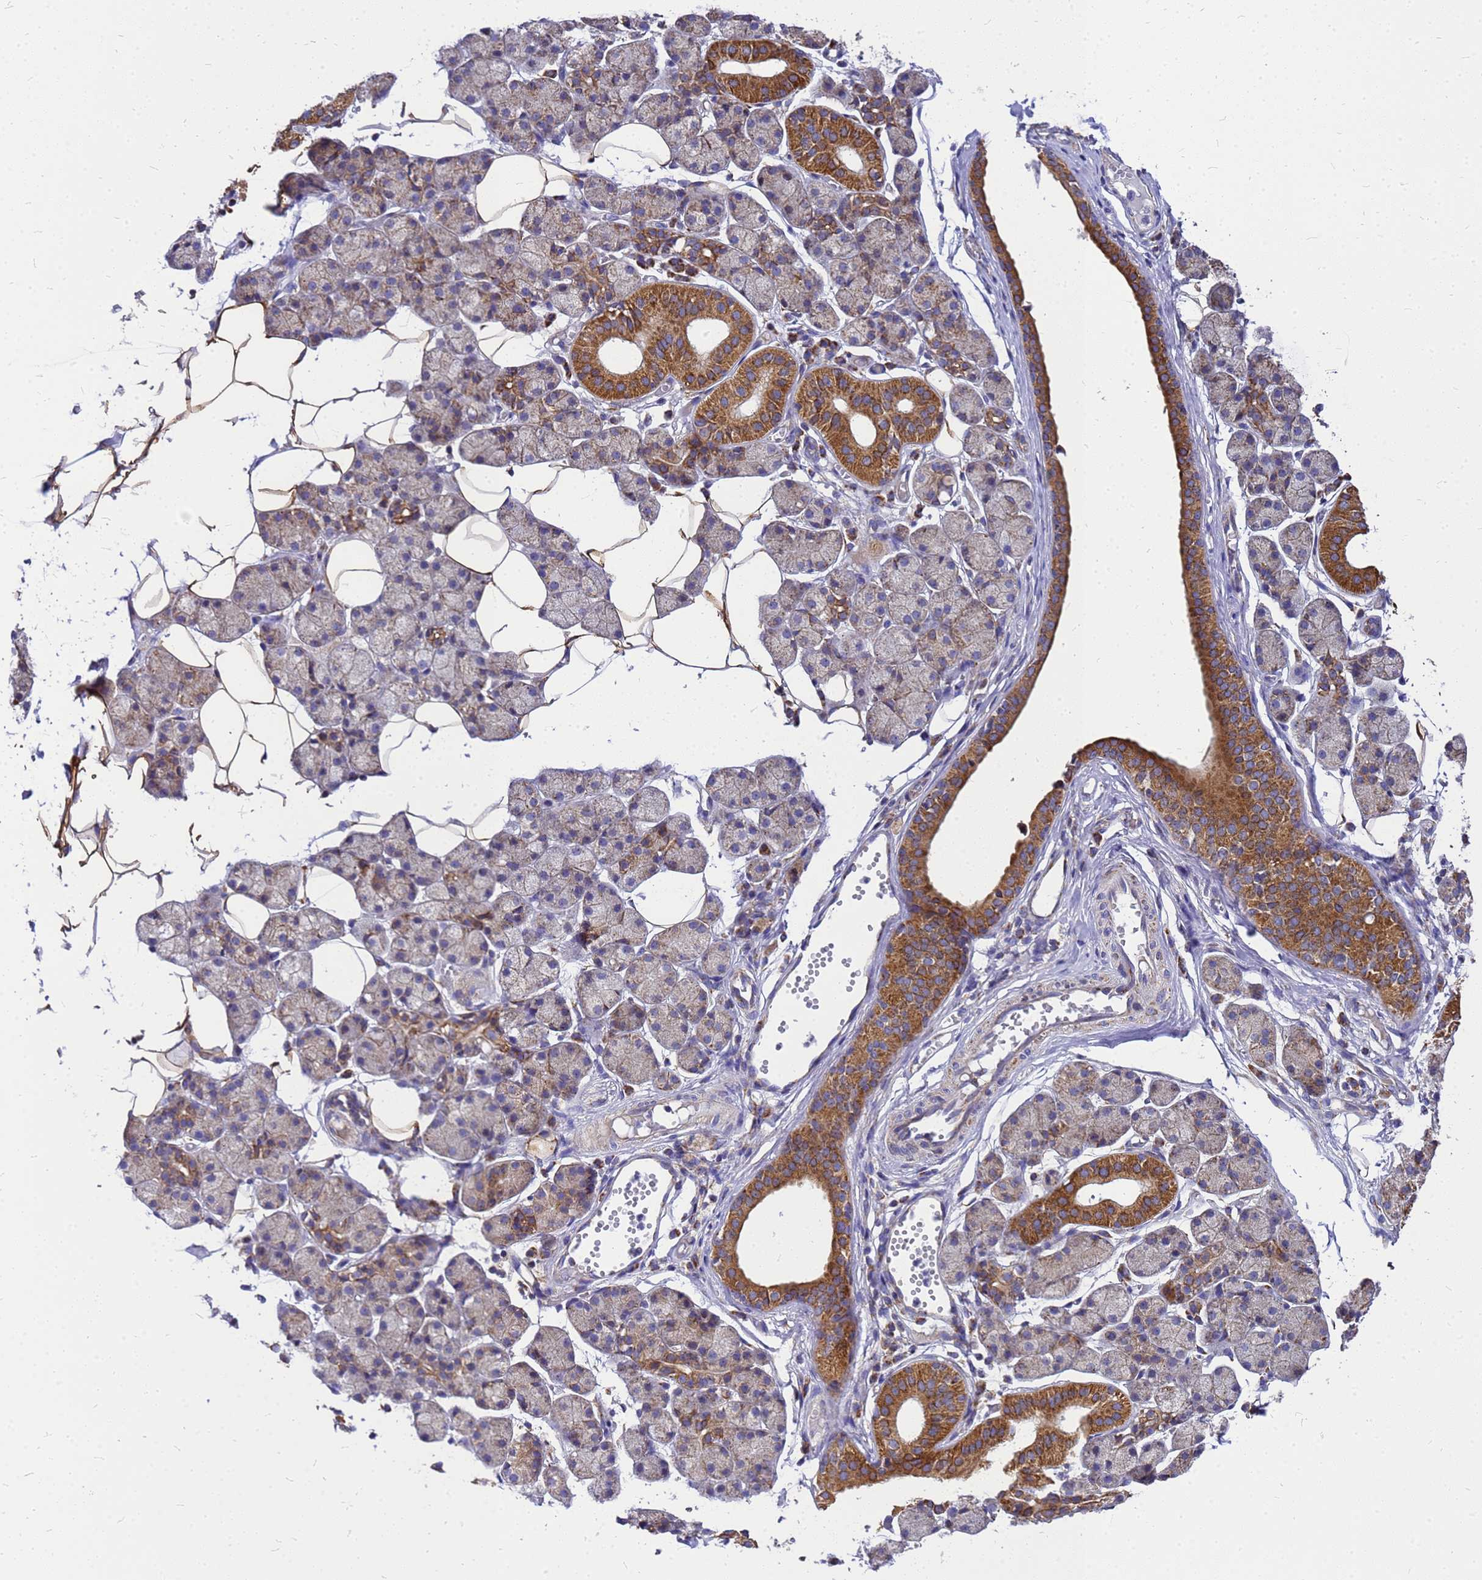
{"staining": {"intensity": "strong", "quantity": "25%-75%", "location": "cytoplasmic/membranous"}, "tissue": "salivary gland", "cell_type": "Glandular cells", "image_type": "normal", "snomed": [{"axis": "morphology", "description": "Normal tissue, NOS"}, {"axis": "topography", "description": "Salivary gland"}], "caption": "Salivary gland stained with immunohistochemistry (IHC) reveals strong cytoplasmic/membranous expression in about 25%-75% of glandular cells. (Brightfield microscopy of DAB IHC at high magnification).", "gene": "CMC4", "patient": {"sex": "female", "age": 33}}